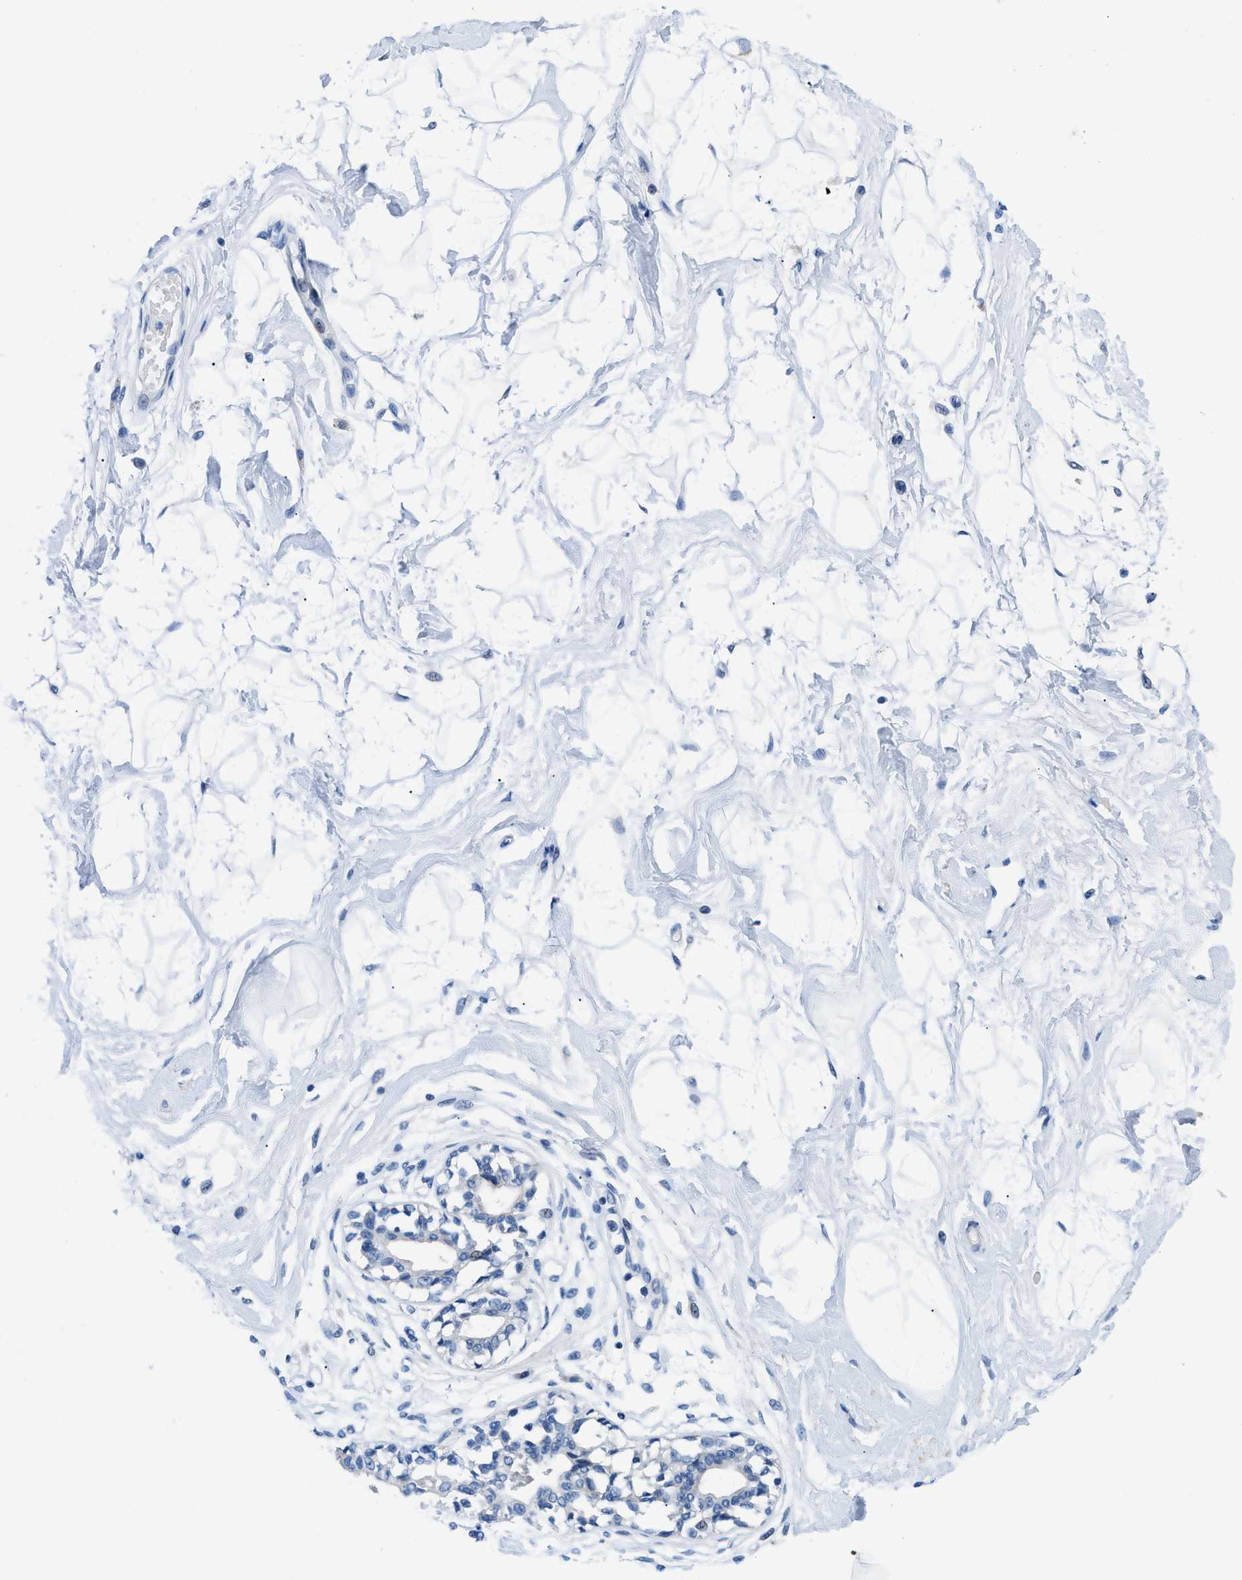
{"staining": {"intensity": "negative", "quantity": "none", "location": "none"}, "tissue": "breast", "cell_type": "Adipocytes", "image_type": "normal", "snomed": [{"axis": "morphology", "description": "Normal tissue, NOS"}, {"axis": "topography", "description": "Breast"}], "caption": "DAB (3,3'-diaminobenzidine) immunohistochemical staining of normal human breast demonstrates no significant positivity in adipocytes. Nuclei are stained in blue.", "gene": "UAP1", "patient": {"sex": "female", "age": 45}}